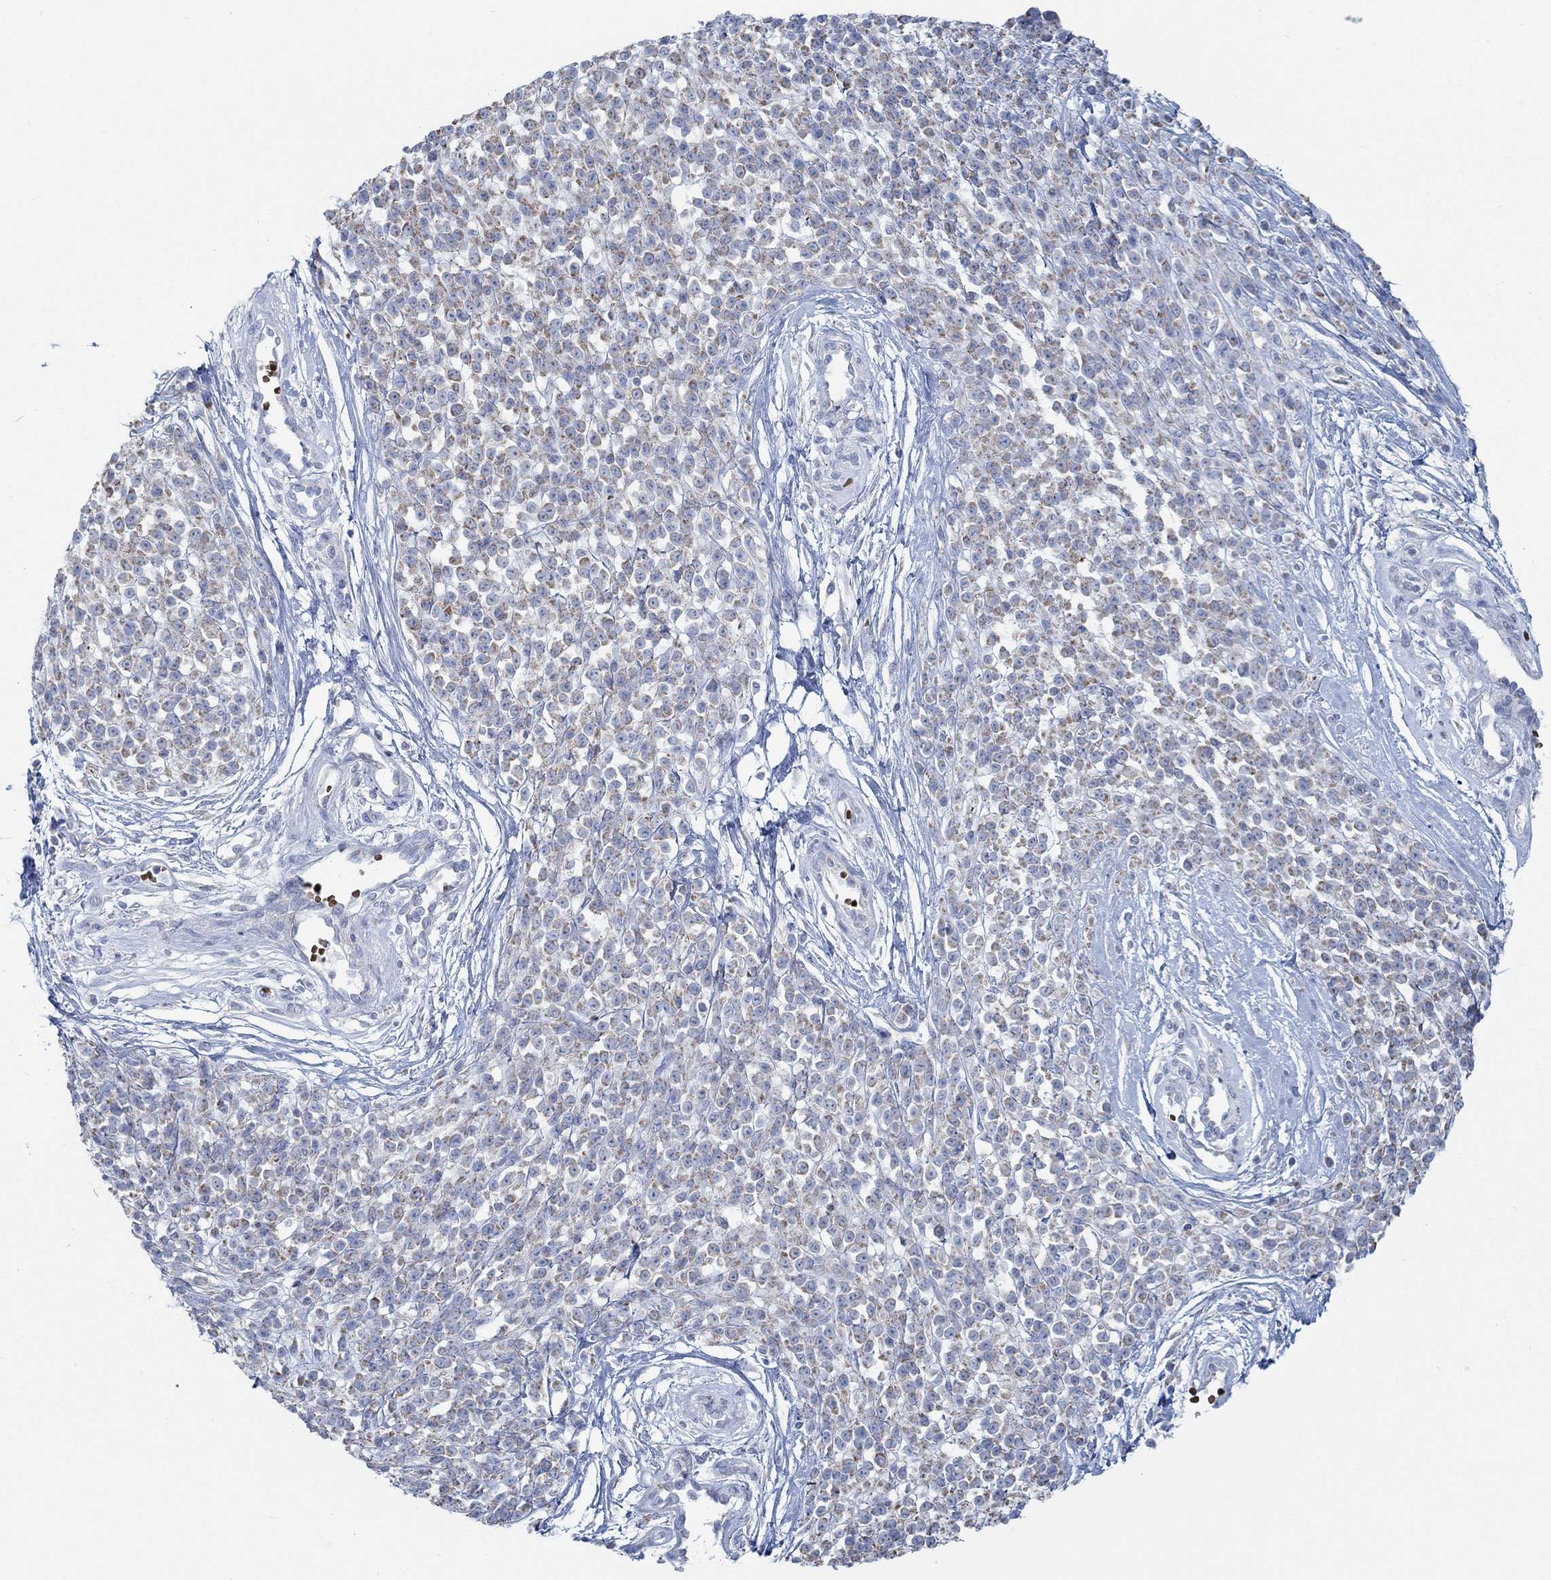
{"staining": {"intensity": "moderate", "quantity": "25%-75%", "location": "cytoplasmic/membranous"}, "tissue": "melanoma", "cell_type": "Tumor cells", "image_type": "cancer", "snomed": [{"axis": "morphology", "description": "Malignant melanoma, NOS"}, {"axis": "topography", "description": "Skin"}, {"axis": "topography", "description": "Skin of trunk"}], "caption": "Approximately 25%-75% of tumor cells in human melanoma reveal moderate cytoplasmic/membranous protein positivity as visualized by brown immunohistochemical staining.", "gene": "GLOD5", "patient": {"sex": "male", "age": 74}}